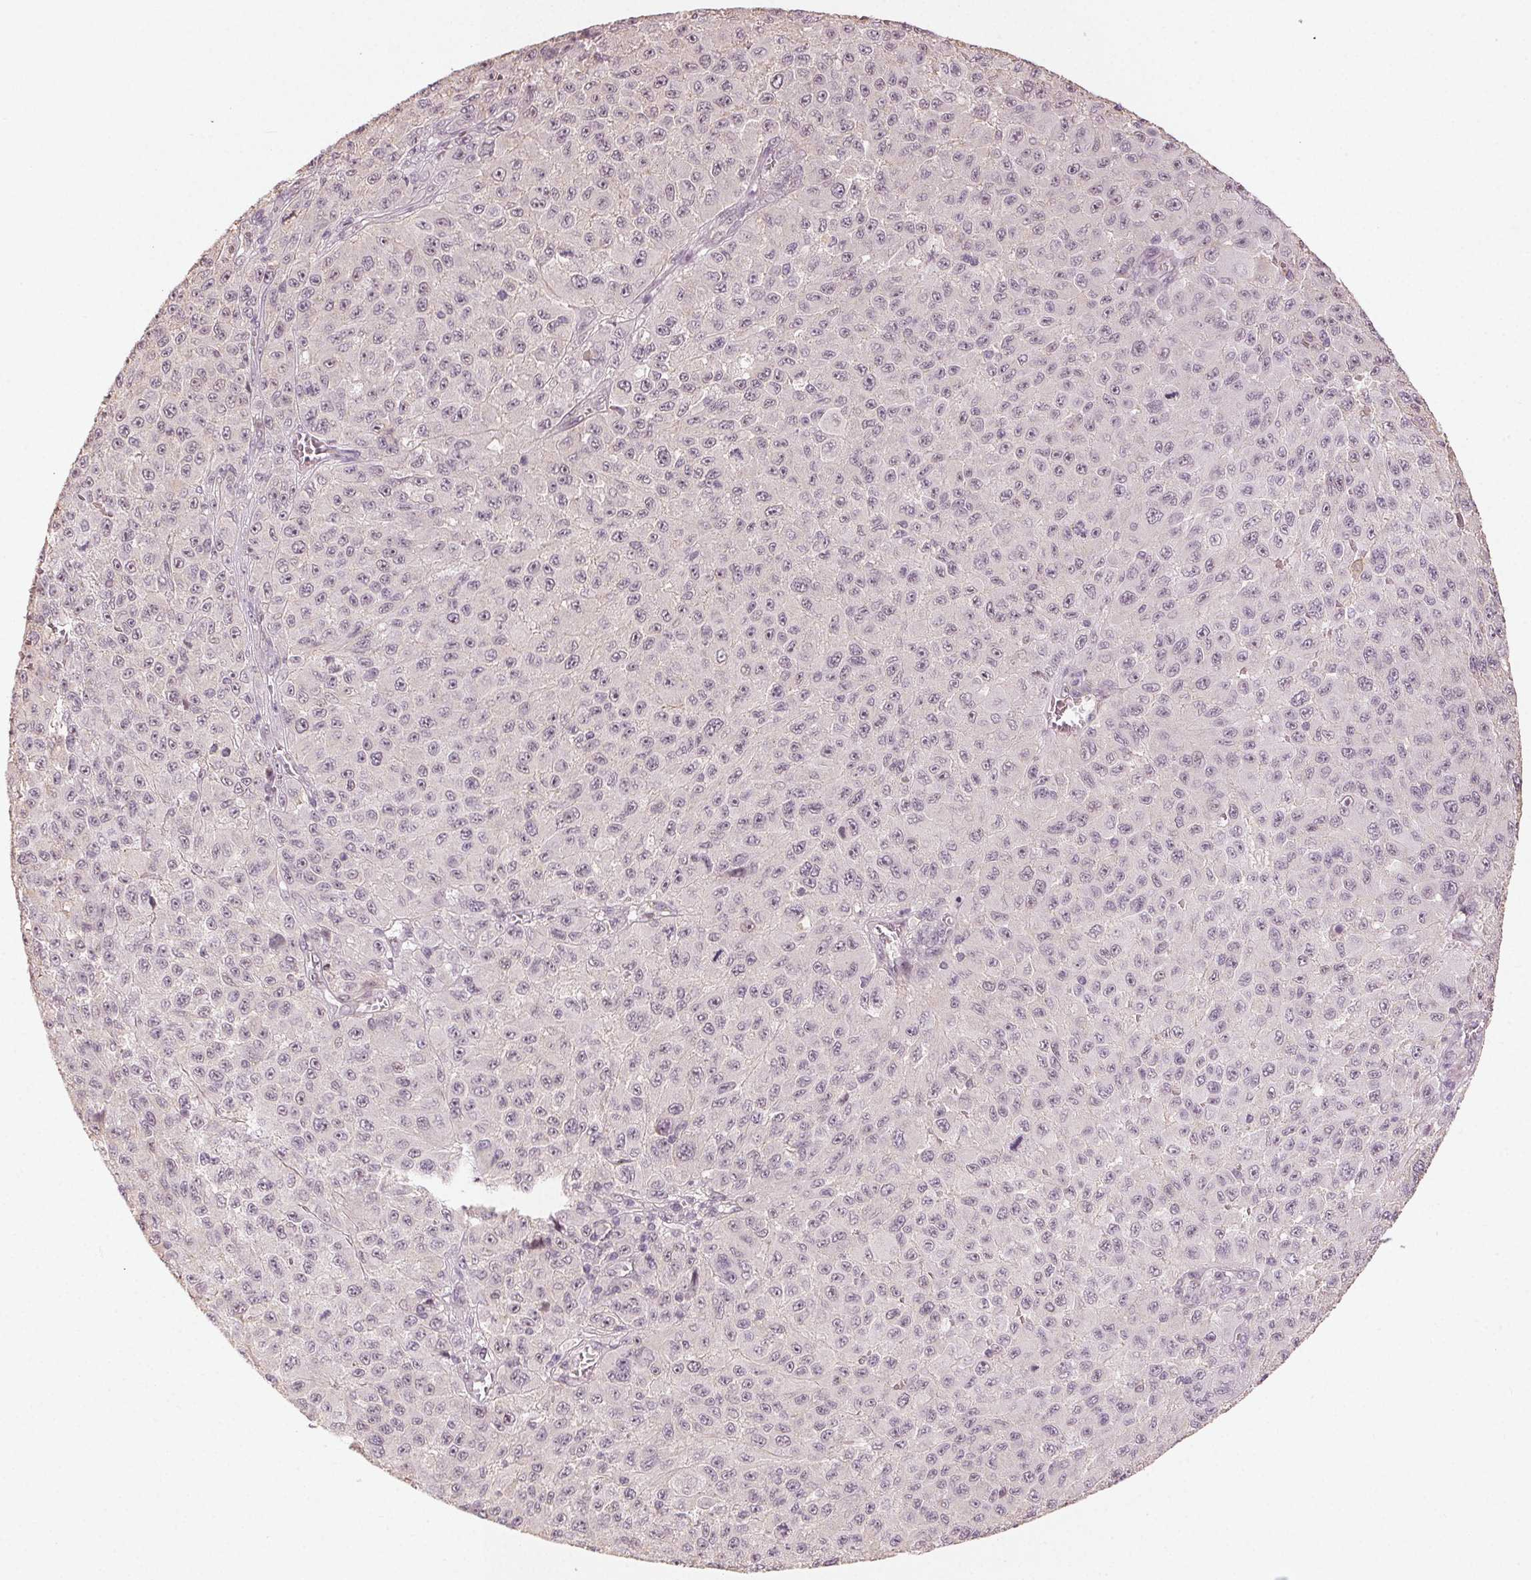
{"staining": {"intensity": "negative", "quantity": "none", "location": "none"}, "tissue": "melanoma", "cell_type": "Tumor cells", "image_type": "cancer", "snomed": [{"axis": "morphology", "description": "Malignant melanoma, NOS"}, {"axis": "topography", "description": "Skin"}], "caption": "Immunohistochemistry micrograph of neoplastic tissue: malignant melanoma stained with DAB (3,3'-diaminobenzidine) demonstrates no significant protein staining in tumor cells. (DAB (3,3'-diaminobenzidine) immunohistochemistry, high magnification).", "gene": "TUB", "patient": {"sex": "male", "age": 73}}